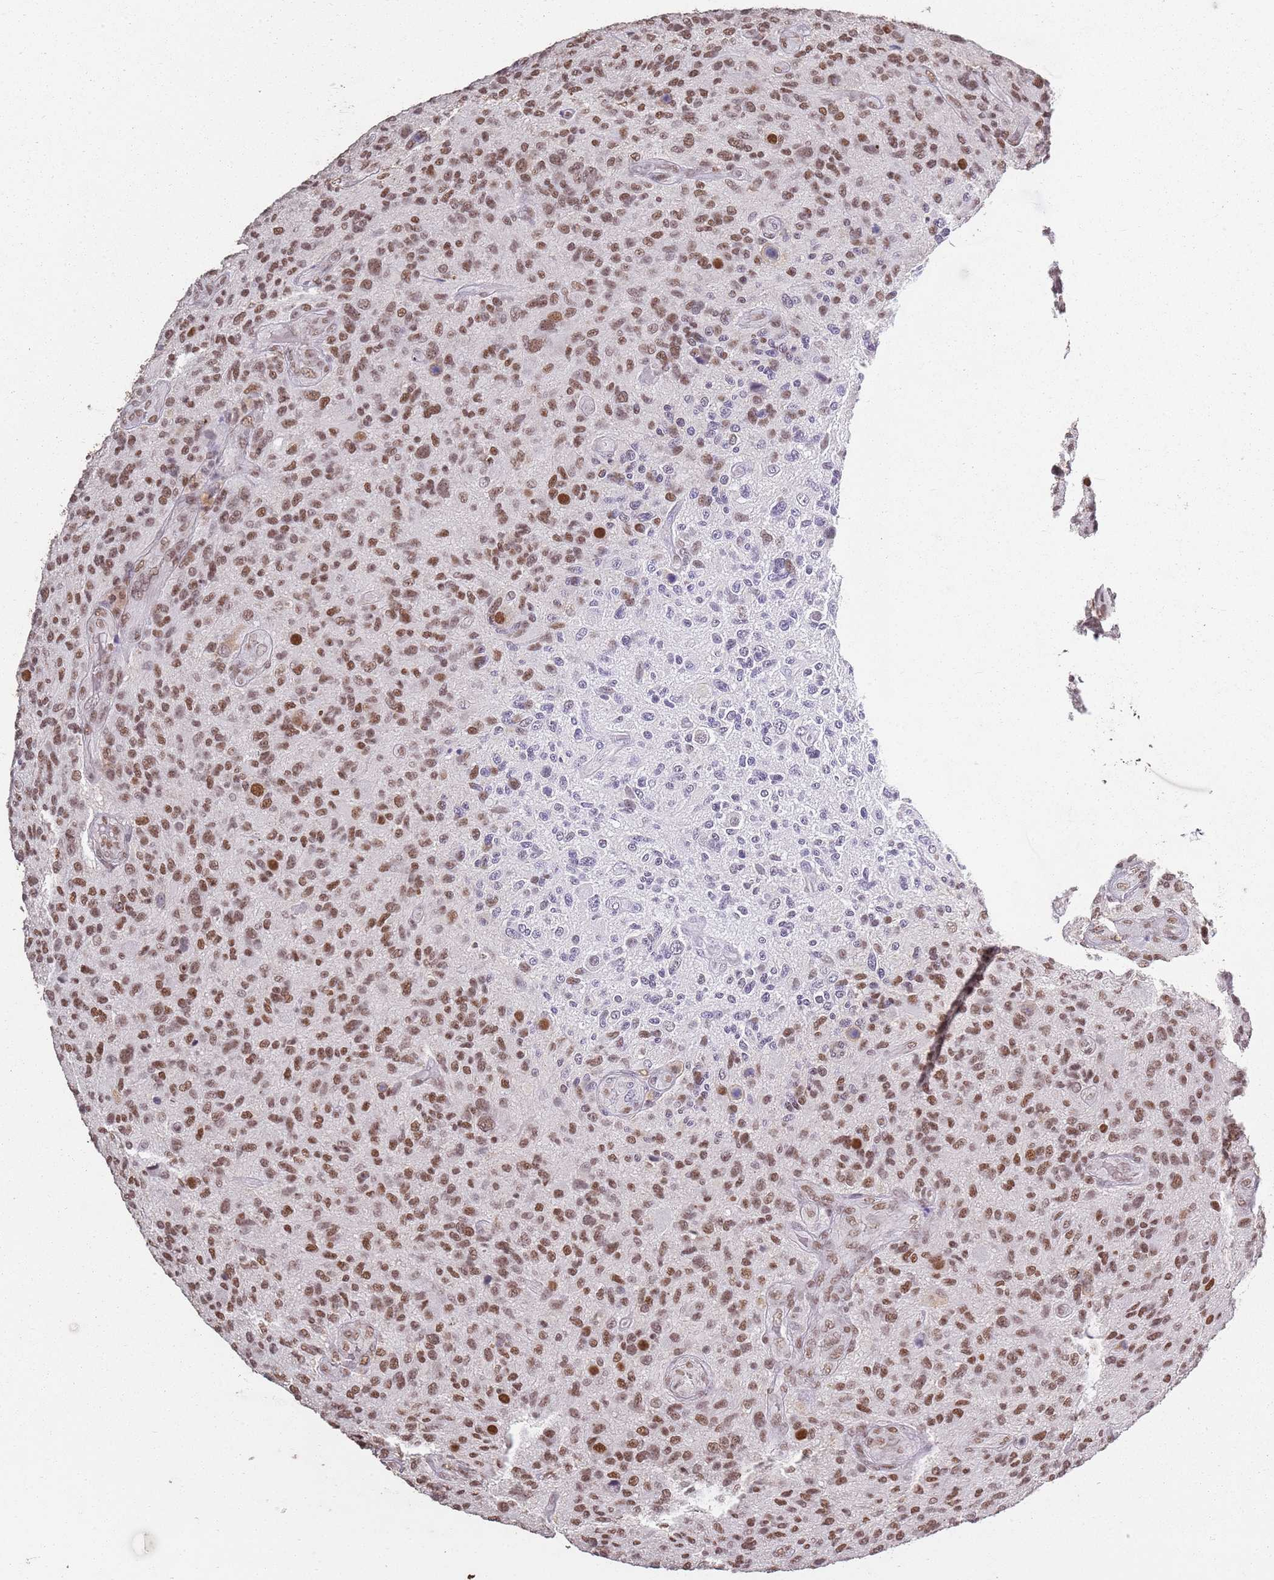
{"staining": {"intensity": "moderate", "quantity": ">75%", "location": "nuclear"}, "tissue": "glioma", "cell_type": "Tumor cells", "image_type": "cancer", "snomed": [{"axis": "morphology", "description": "Glioma, malignant, High grade"}, {"axis": "topography", "description": "Brain"}], "caption": "This is a photomicrograph of IHC staining of glioma, which shows moderate staining in the nuclear of tumor cells.", "gene": "ARL14EP", "patient": {"sex": "male", "age": 47}}